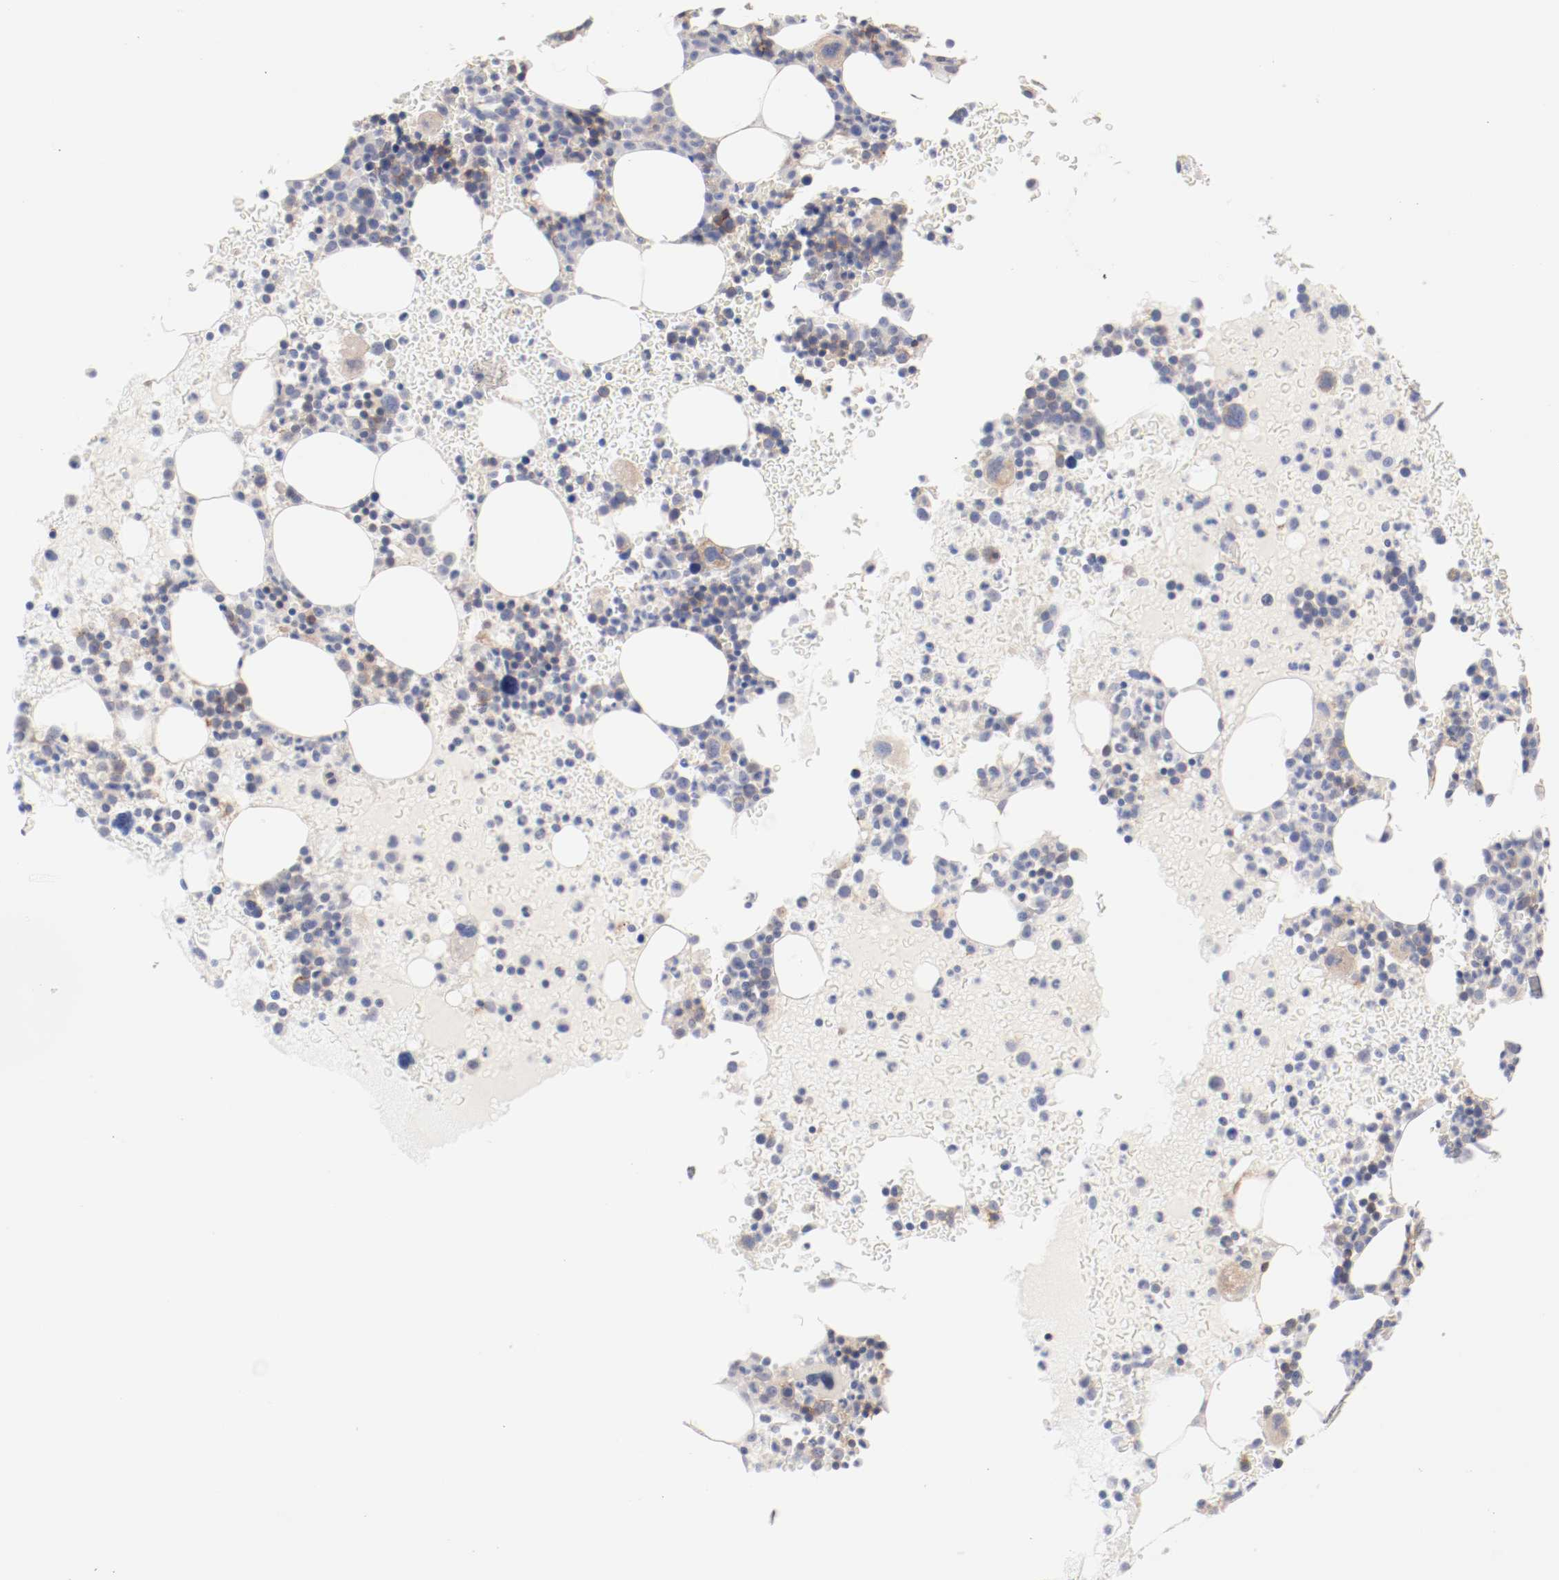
{"staining": {"intensity": "weak", "quantity": "<25%", "location": "cytoplasmic/membranous"}, "tissue": "bone marrow", "cell_type": "Hematopoietic cells", "image_type": "normal", "snomed": [{"axis": "morphology", "description": "Normal tissue, NOS"}, {"axis": "topography", "description": "Bone marrow"}], "caption": "High magnification brightfield microscopy of unremarkable bone marrow stained with DAB (brown) and counterstained with hematoxylin (blue): hematopoietic cells show no significant positivity.", "gene": "SETD3", "patient": {"sex": "male", "age": 68}}